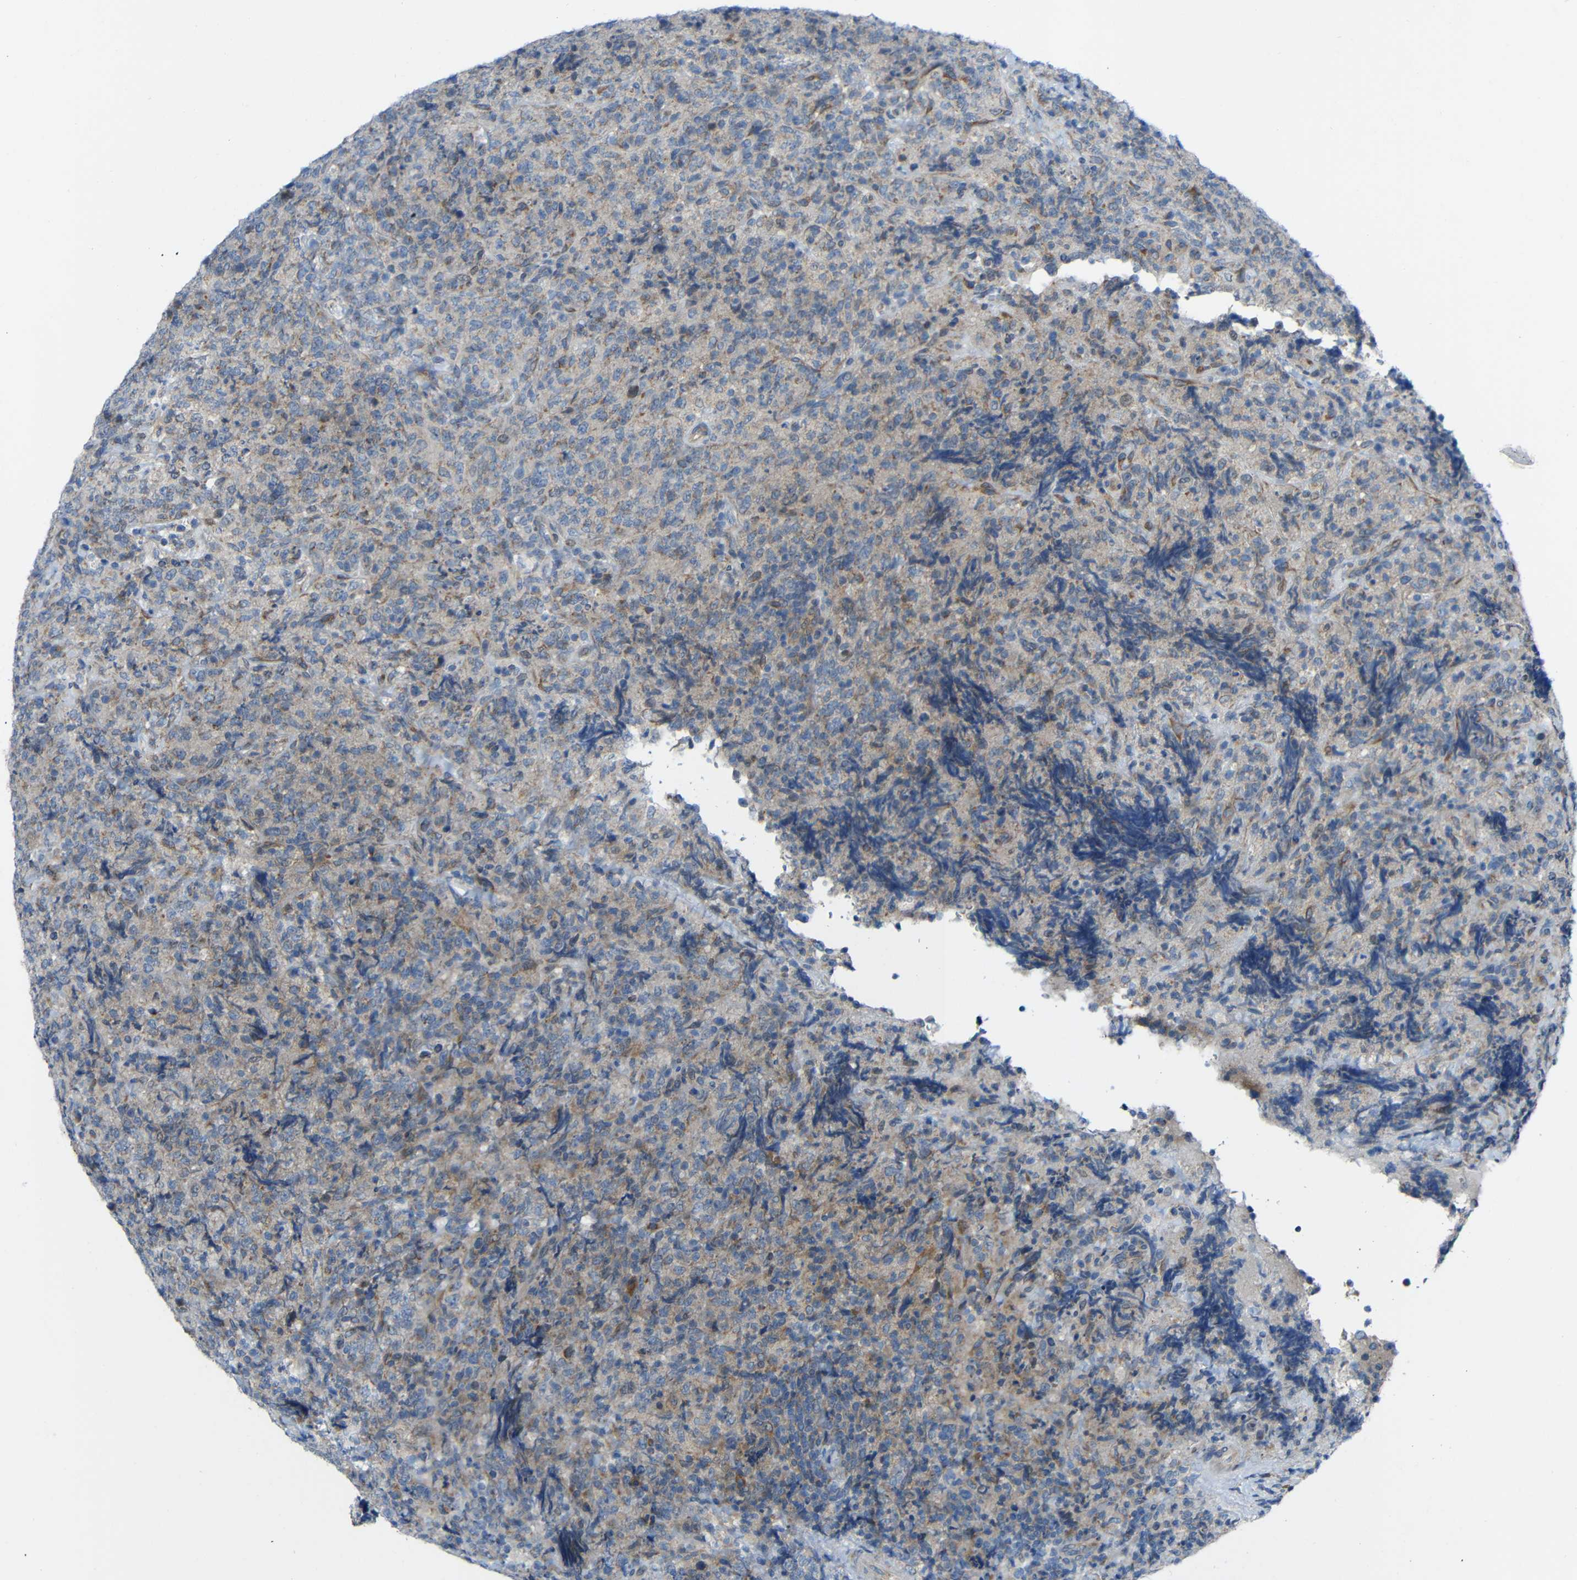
{"staining": {"intensity": "negative", "quantity": "none", "location": "none"}, "tissue": "lymphoma", "cell_type": "Tumor cells", "image_type": "cancer", "snomed": [{"axis": "morphology", "description": "Malignant lymphoma, non-Hodgkin's type, High grade"}, {"axis": "topography", "description": "Tonsil"}], "caption": "An image of human lymphoma is negative for staining in tumor cells.", "gene": "TMEM25", "patient": {"sex": "female", "age": 36}}